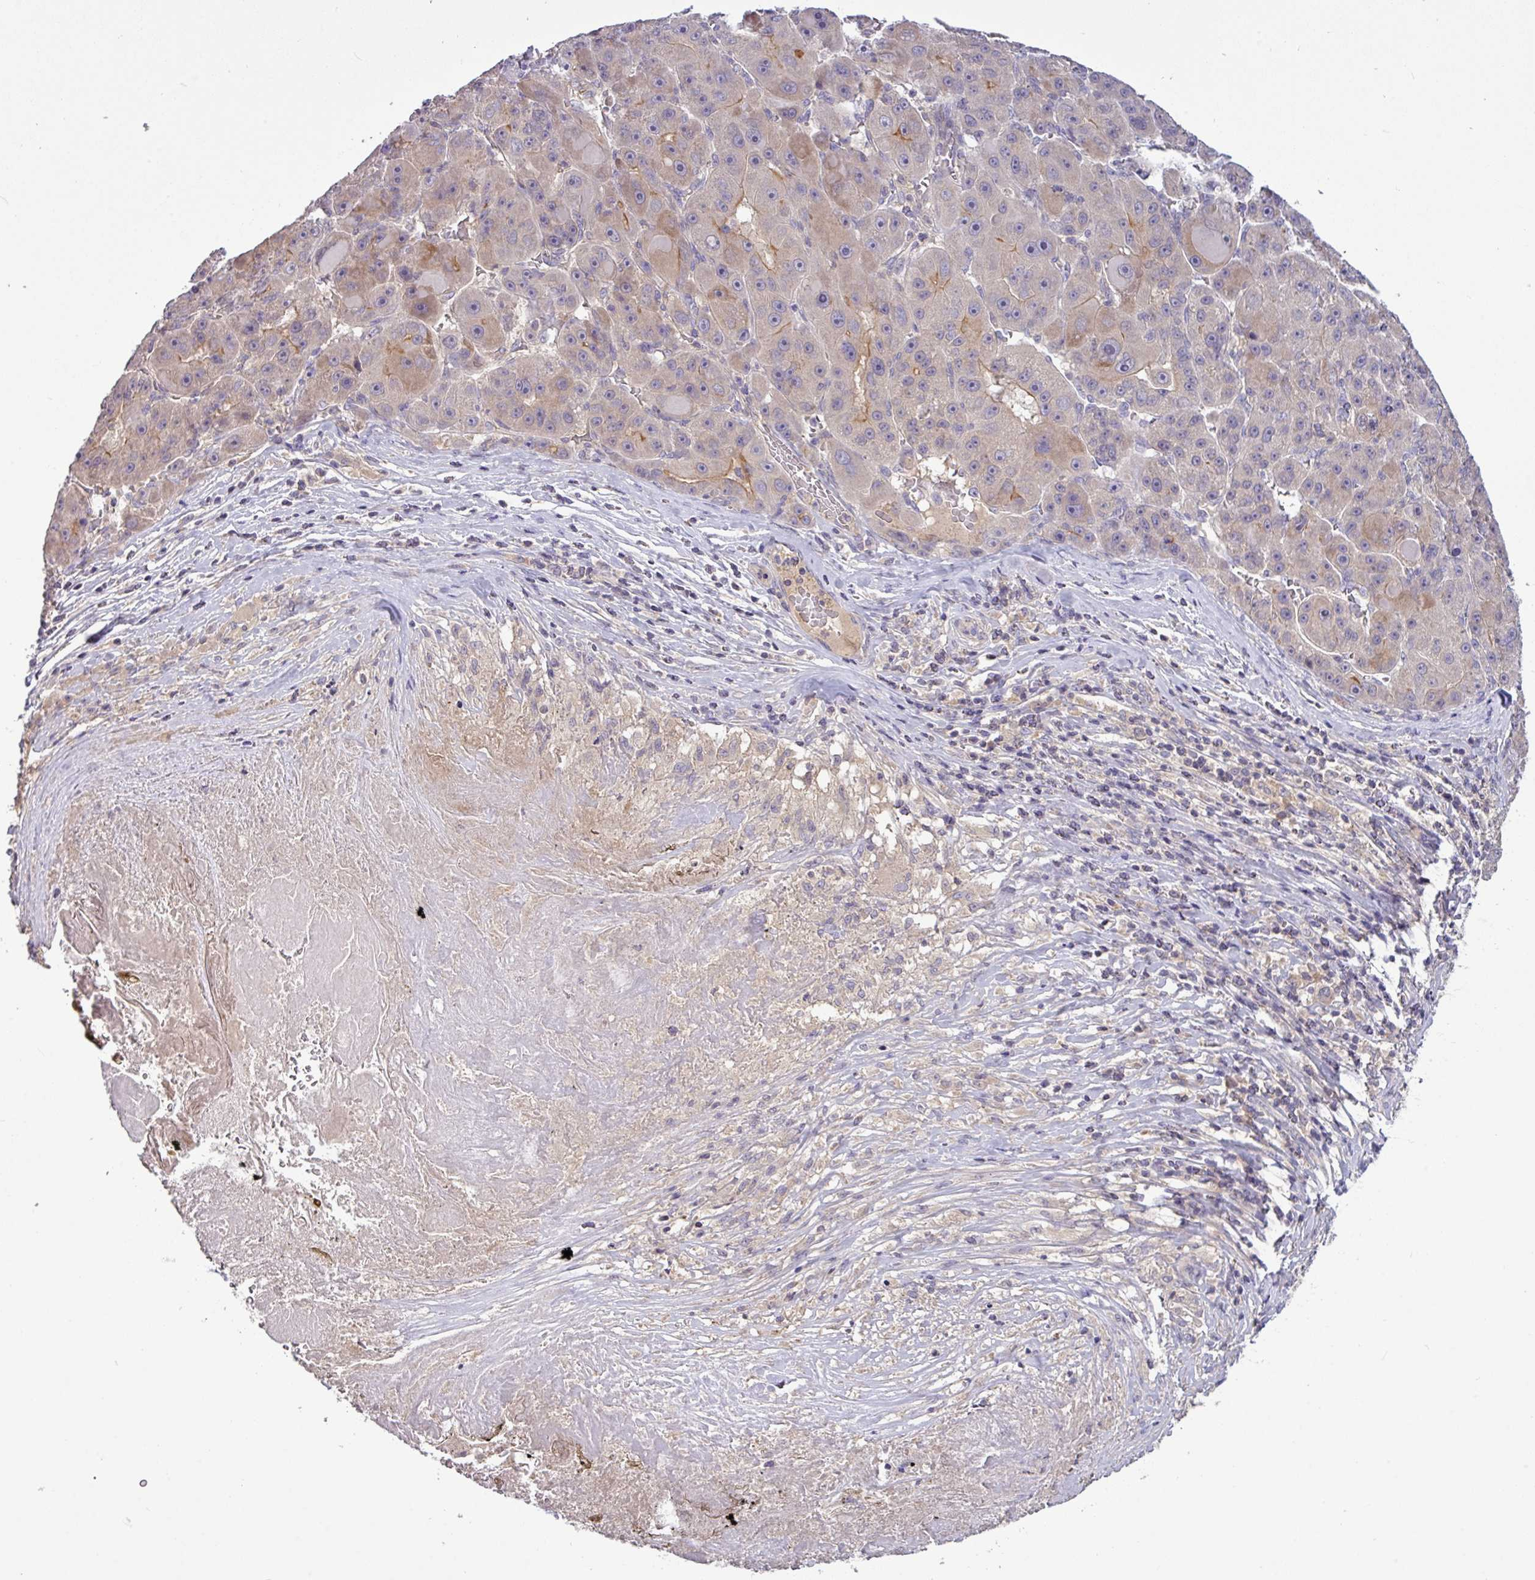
{"staining": {"intensity": "weak", "quantity": "<25%", "location": "cytoplasmic/membranous"}, "tissue": "liver cancer", "cell_type": "Tumor cells", "image_type": "cancer", "snomed": [{"axis": "morphology", "description": "Carcinoma, Hepatocellular, NOS"}, {"axis": "topography", "description": "Liver"}], "caption": "Tumor cells are negative for protein expression in human liver cancer (hepatocellular carcinoma).", "gene": "TMEM62", "patient": {"sex": "male", "age": 76}}